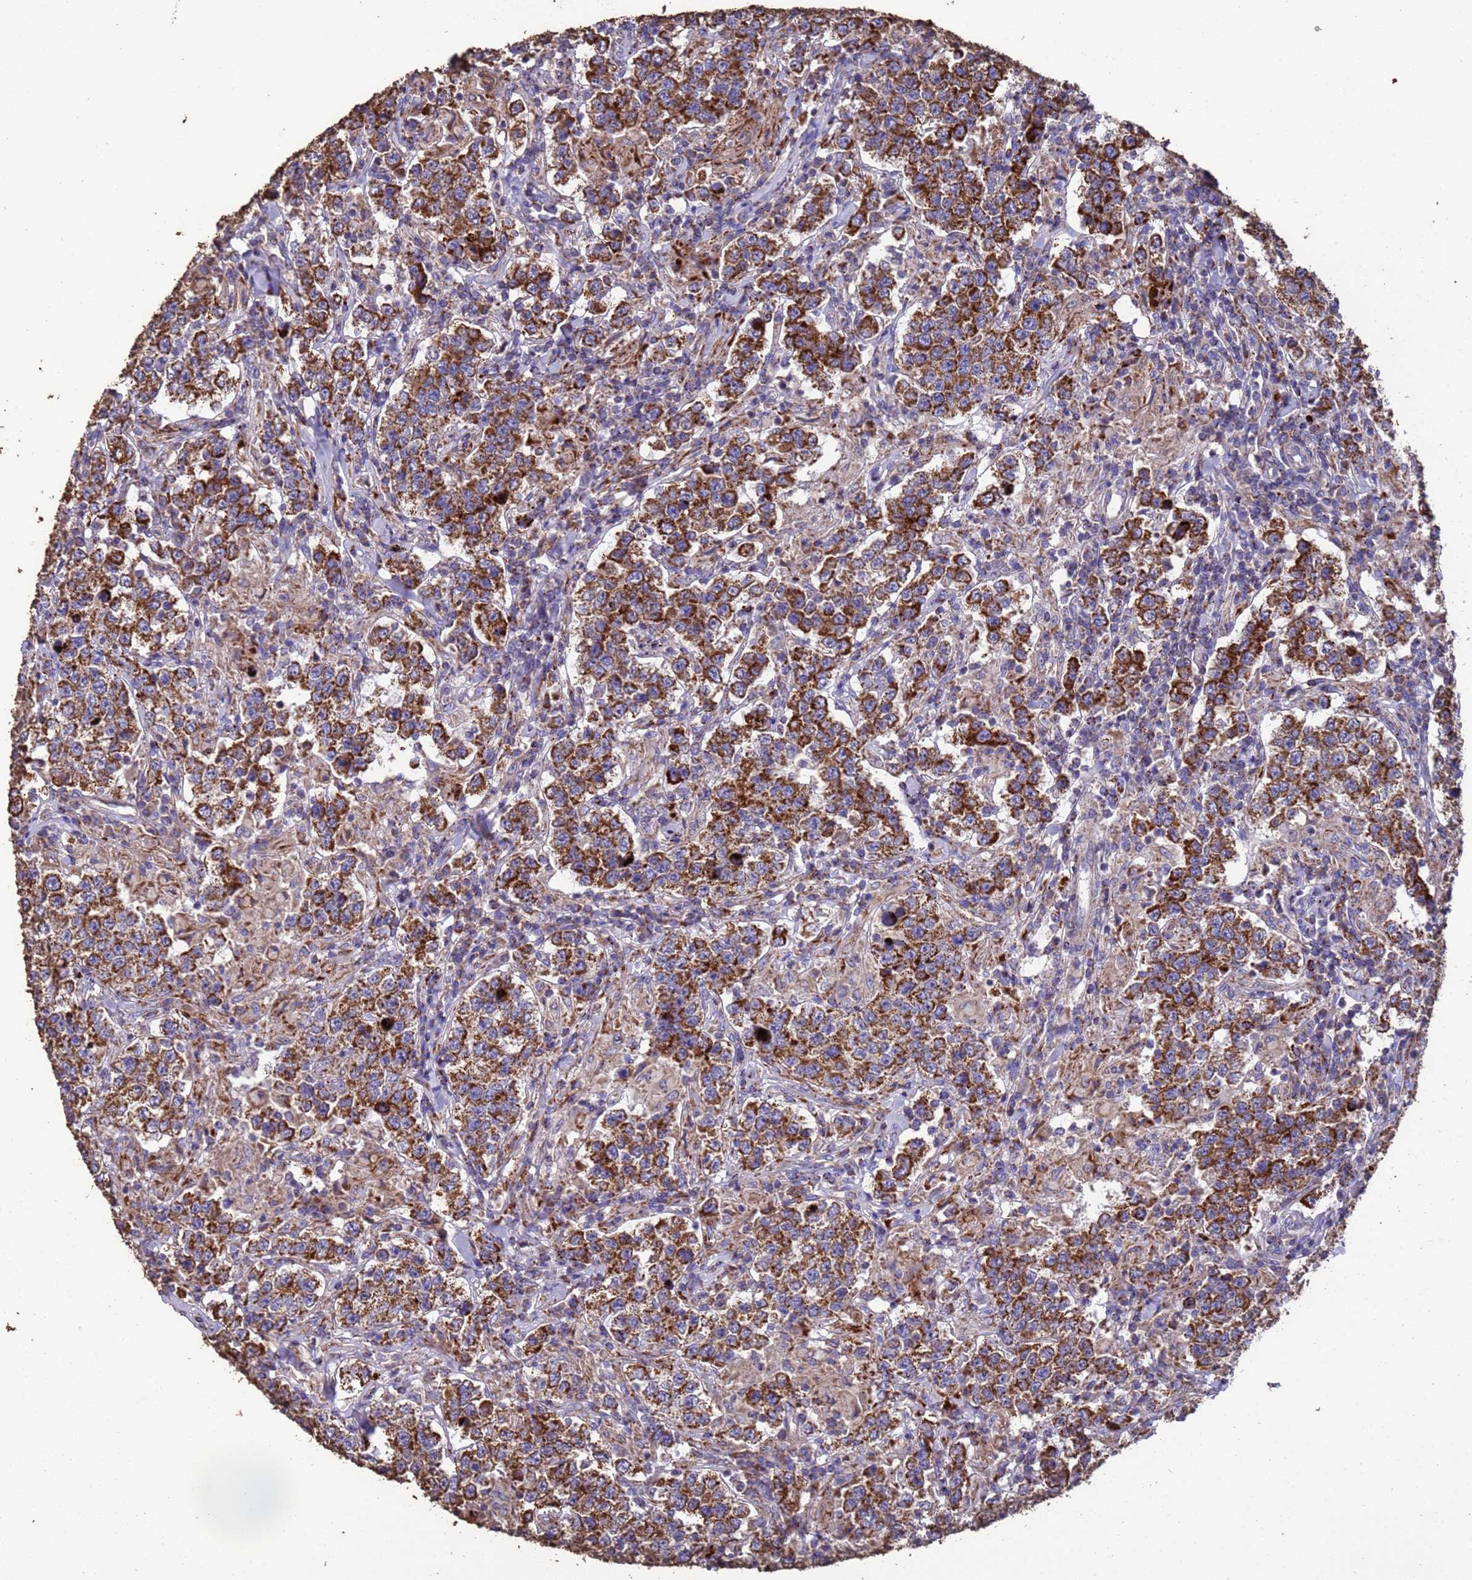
{"staining": {"intensity": "strong", "quantity": ">75%", "location": "cytoplasmic/membranous"}, "tissue": "testis cancer", "cell_type": "Tumor cells", "image_type": "cancer", "snomed": [{"axis": "morphology", "description": "Seminoma, NOS"}, {"axis": "morphology", "description": "Carcinoma, Embryonal, NOS"}, {"axis": "topography", "description": "Testis"}], "caption": "This is a photomicrograph of immunohistochemistry staining of testis cancer (seminoma), which shows strong staining in the cytoplasmic/membranous of tumor cells.", "gene": "ZNFX1", "patient": {"sex": "male", "age": 41}}